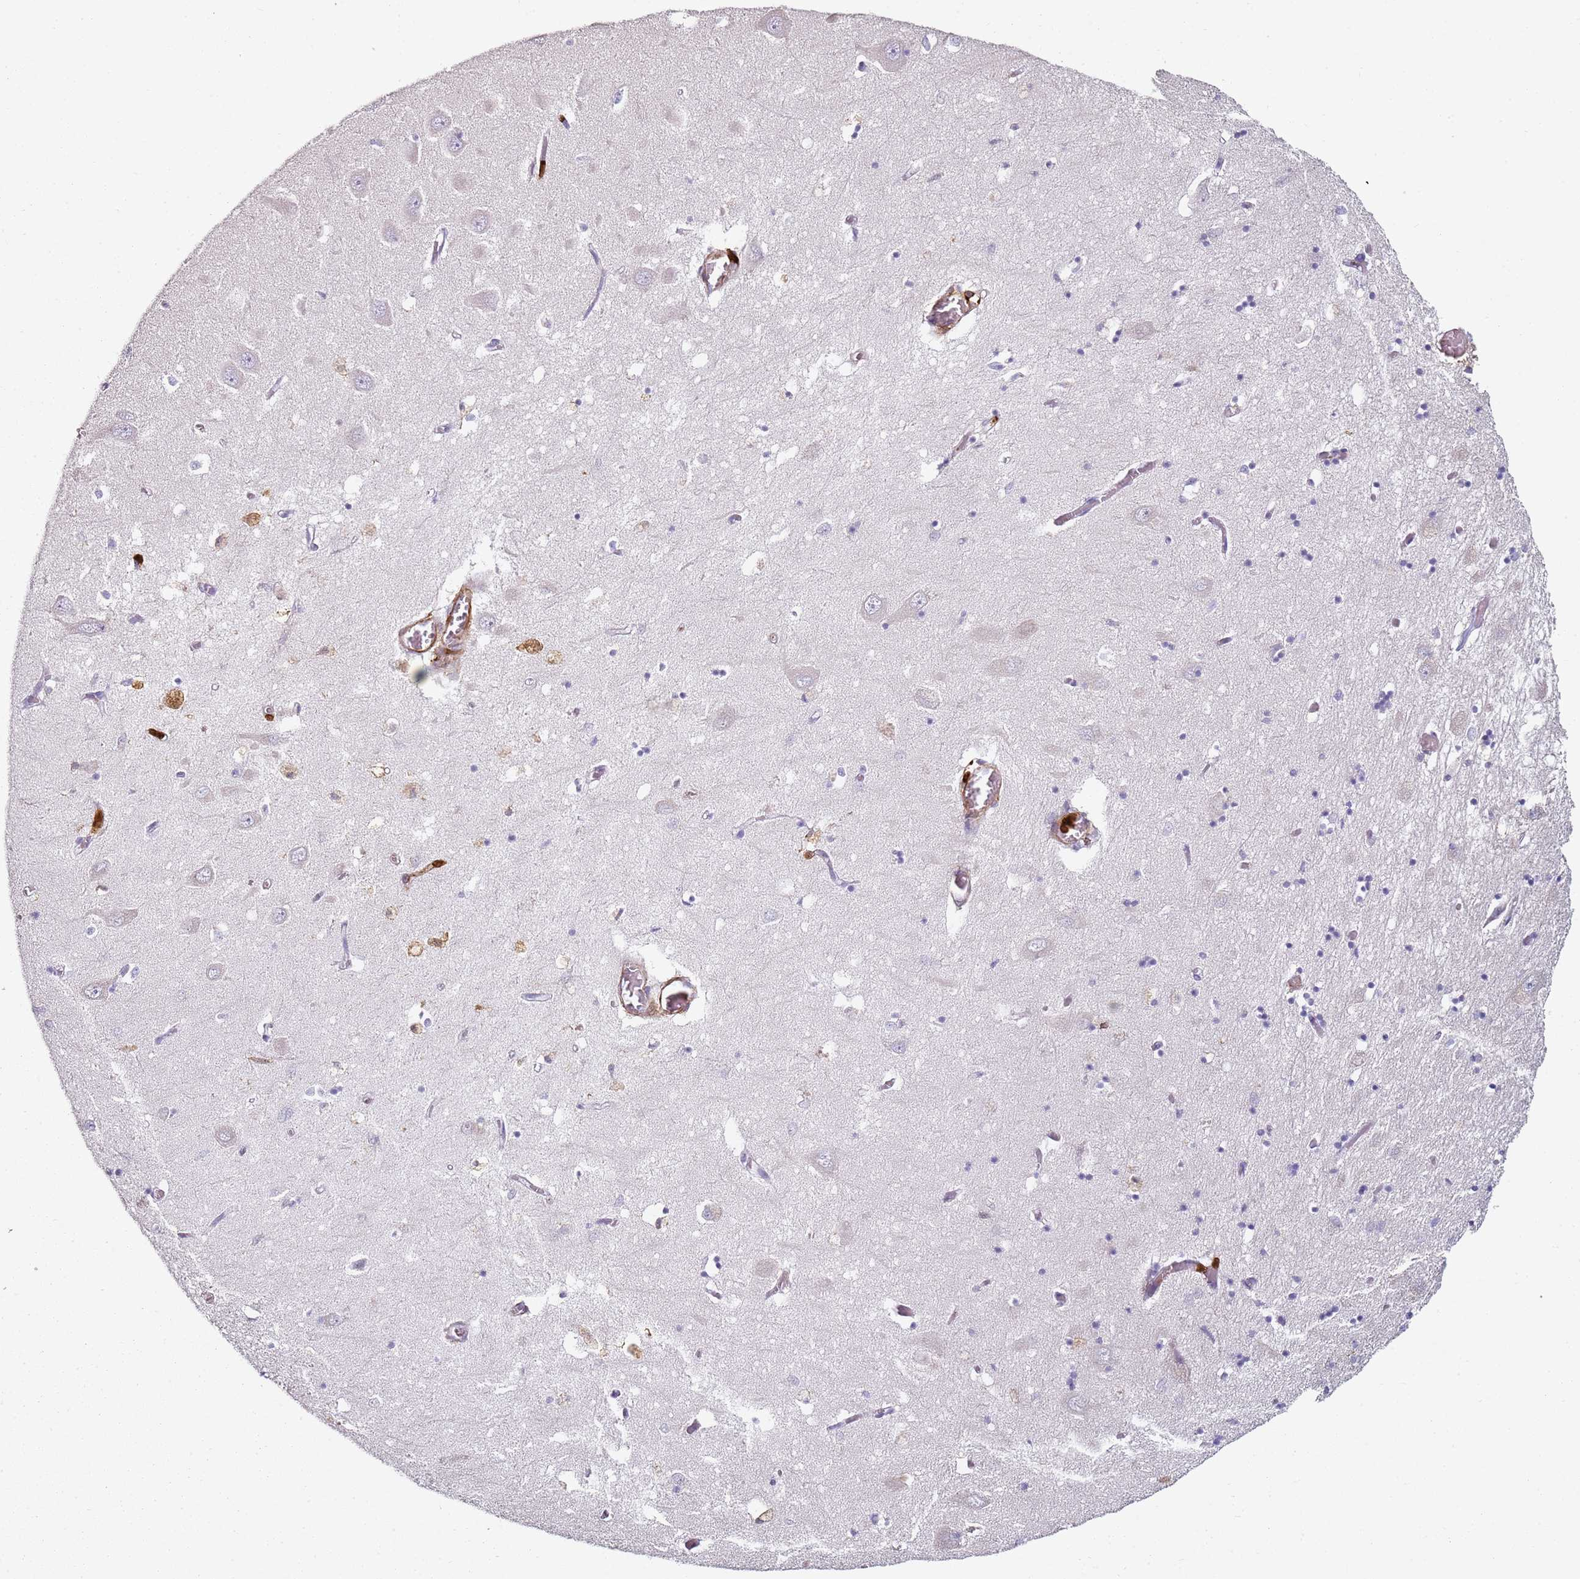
{"staining": {"intensity": "negative", "quantity": "none", "location": "none"}, "tissue": "hippocampus", "cell_type": "Glial cells", "image_type": "normal", "snomed": [{"axis": "morphology", "description": "Normal tissue, NOS"}, {"axis": "topography", "description": "Hippocampus"}], "caption": "DAB (3,3'-diaminobenzidine) immunohistochemical staining of benign hippocampus exhibits no significant expression in glial cells.", "gene": "S100A4", "patient": {"sex": "male", "age": 70}}